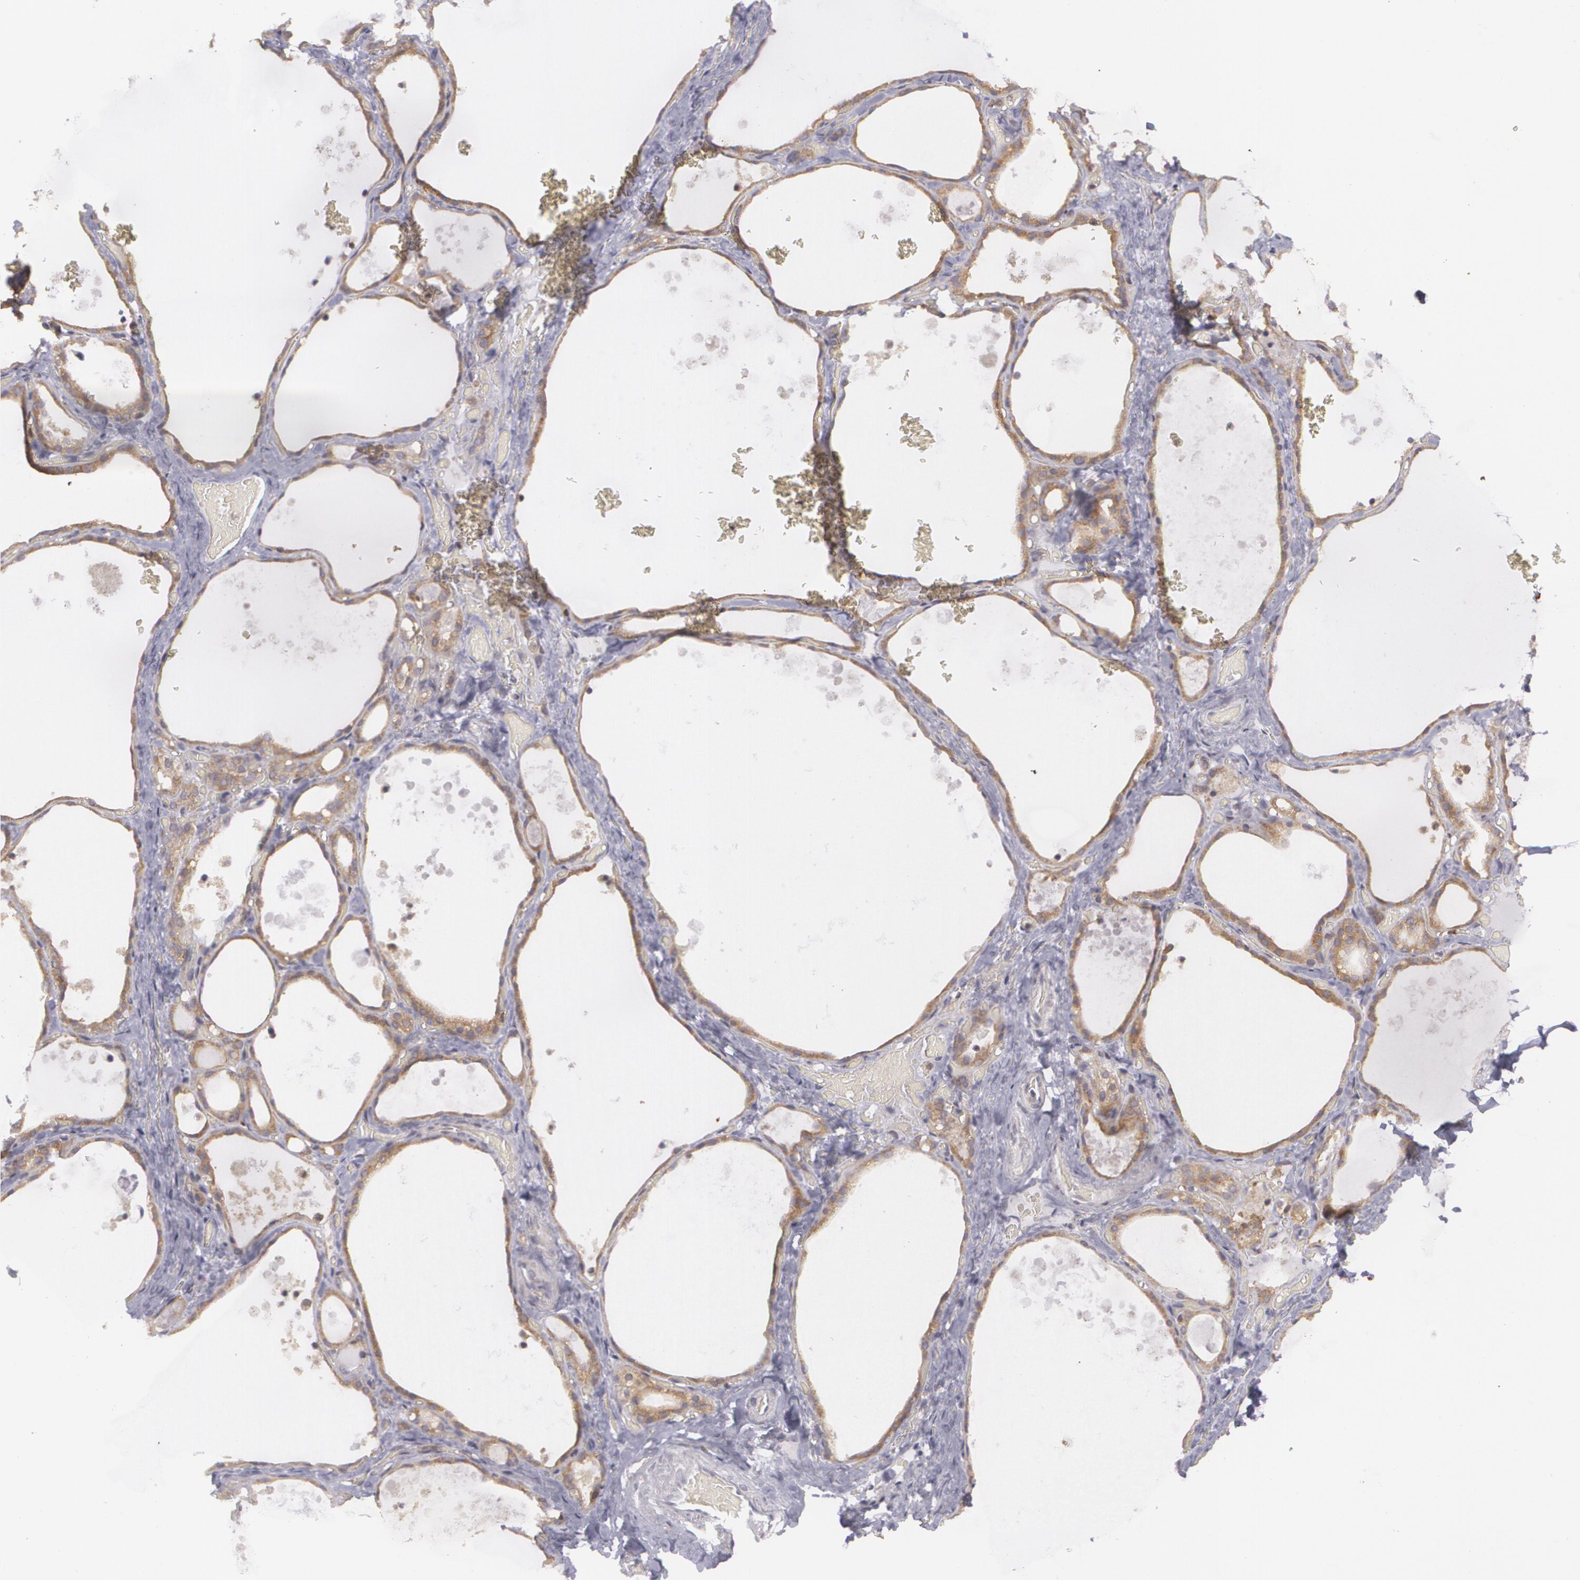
{"staining": {"intensity": "weak", "quantity": ">75%", "location": "cytoplasmic/membranous"}, "tissue": "thyroid gland", "cell_type": "Glandular cells", "image_type": "normal", "snomed": [{"axis": "morphology", "description": "Normal tissue, NOS"}, {"axis": "topography", "description": "Thyroid gland"}], "caption": "A low amount of weak cytoplasmic/membranous positivity is identified in approximately >75% of glandular cells in benign thyroid gland.", "gene": "BIN1", "patient": {"sex": "male", "age": 61}}